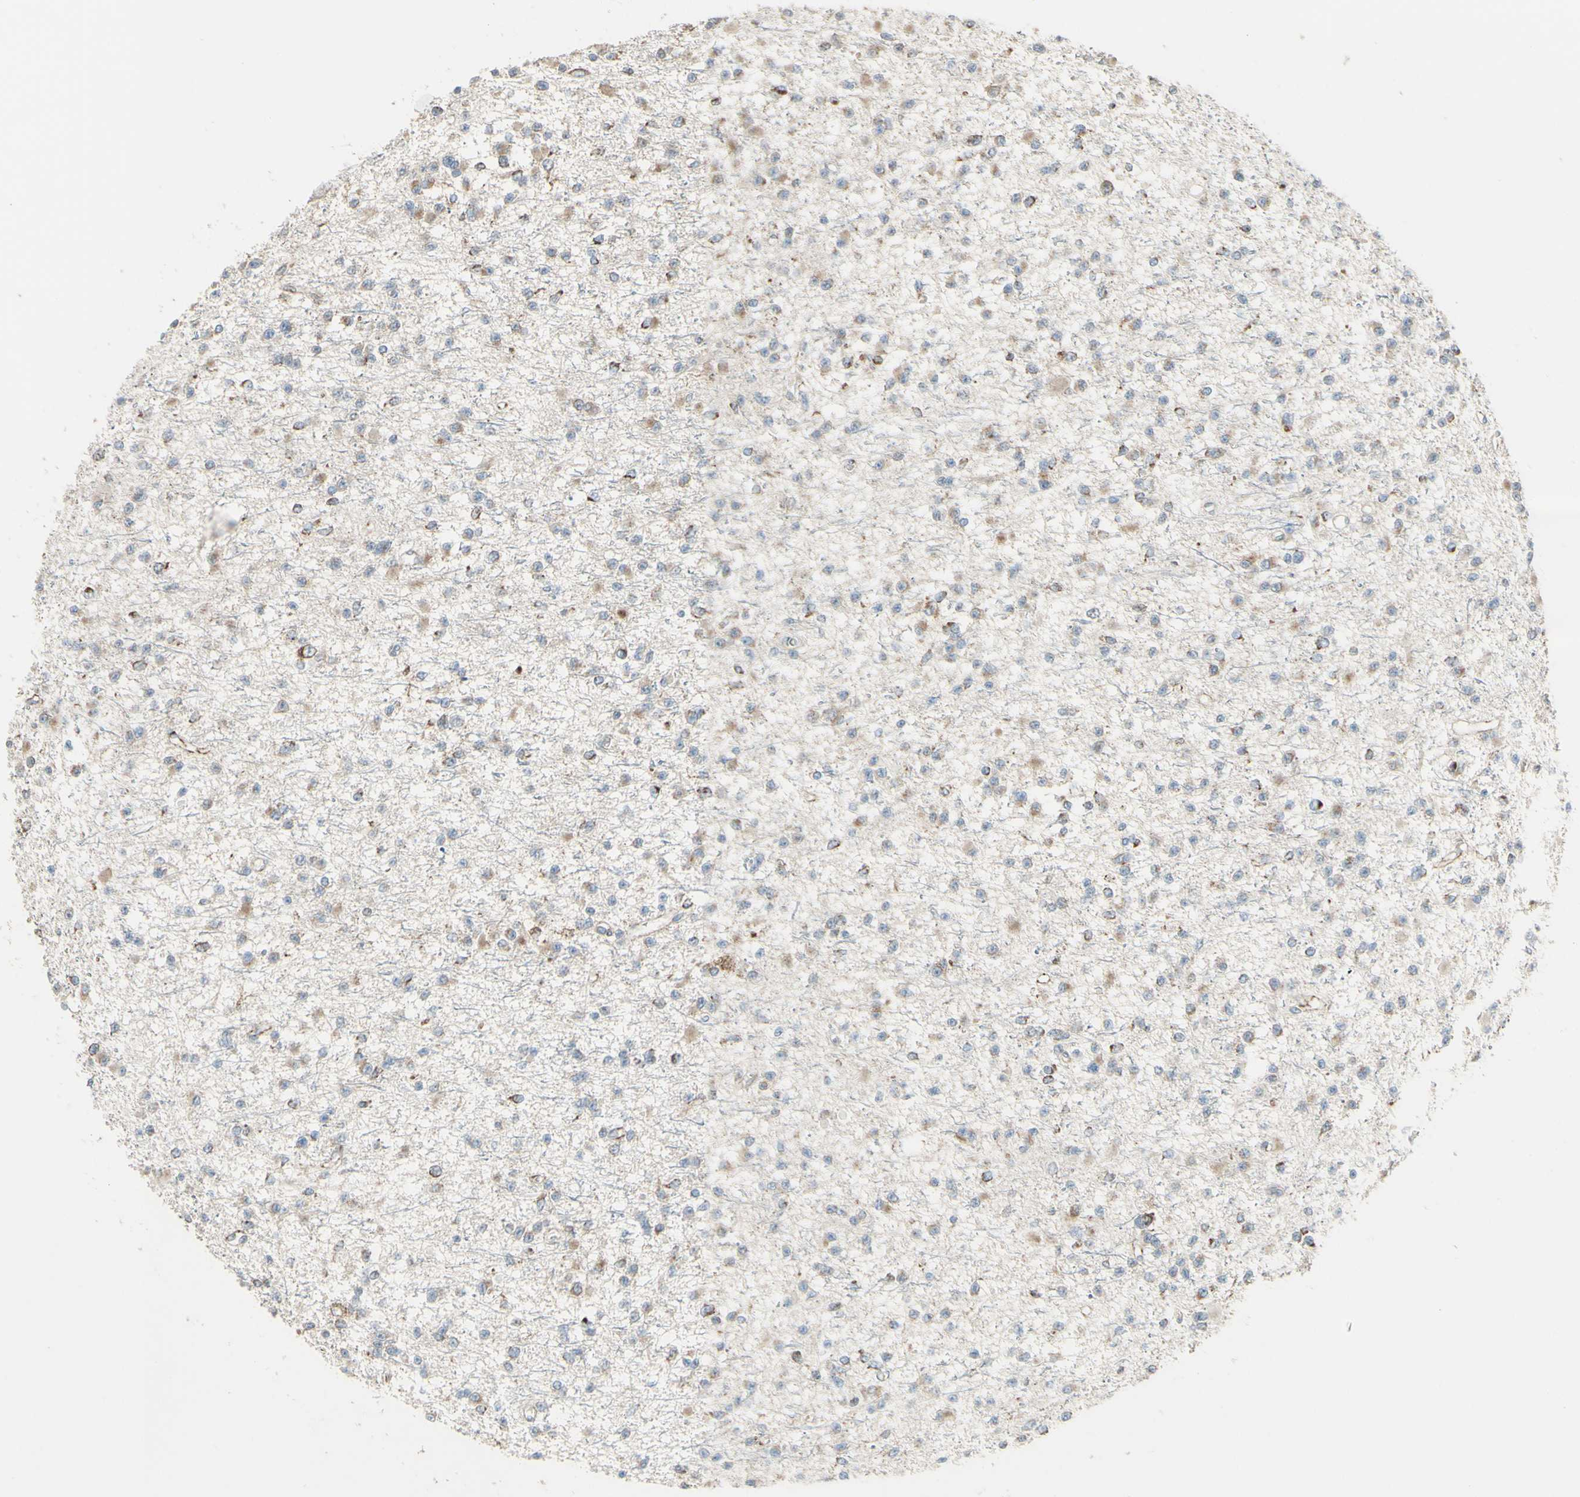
{"staining": {"intensity": "weak", "quantity": "<25%", "location": "cytoplasmic/membranous"}, "tissue": "glioma", "cell_type": "Tumor cells", "image_type": "cancer", "snomed": [{"axis": "morphology", "description": "Glioma, malignant, Low grade"}, {"axis": "topography", "description": "Brain"}], "caption": "The immunohistochemistry image has no significant staining in tumor cells of malignant glioma (low-grade) tissue. (DAB IHC, high magnification).", "gene": "FAM171B", "patient": {"sex": "female", "age": 22}}